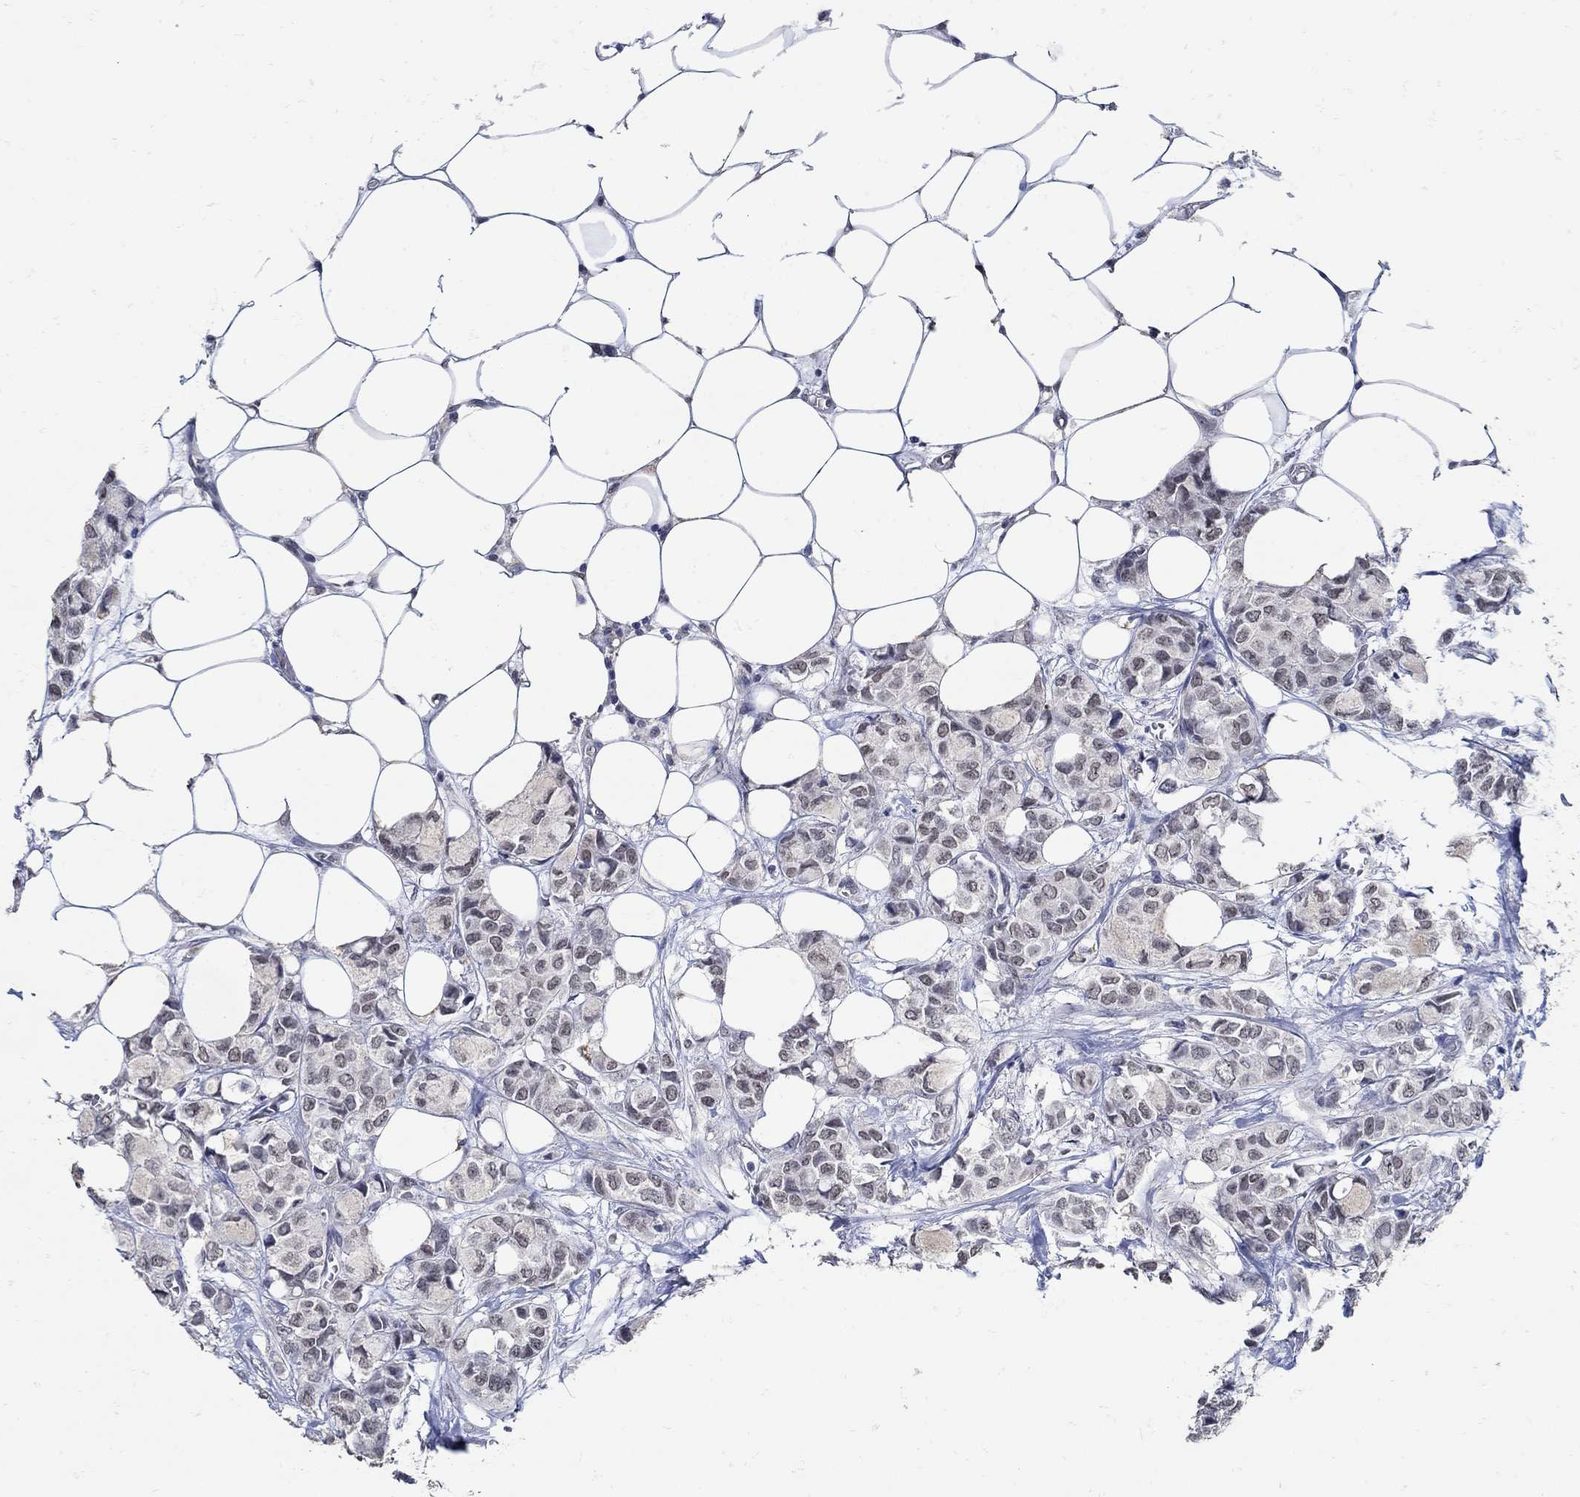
{"staining": {"intensity": "negative", "quantity": "none", "location": "none"}, "tissue": "breast cancer", "cell_type": "Tumor cells", "image_type": "cancer", "snomed": [{"axis": "morphology", "description": "Duct carcinoma"}, {"axis": "topography", "description": "Breast"}], "caption": "Tumor cells are negative for brown protein staining in breast infiltrating ductal carcinoma.", "gene": "KCNN3", "patient": {"sex": "female", "age": 85}}